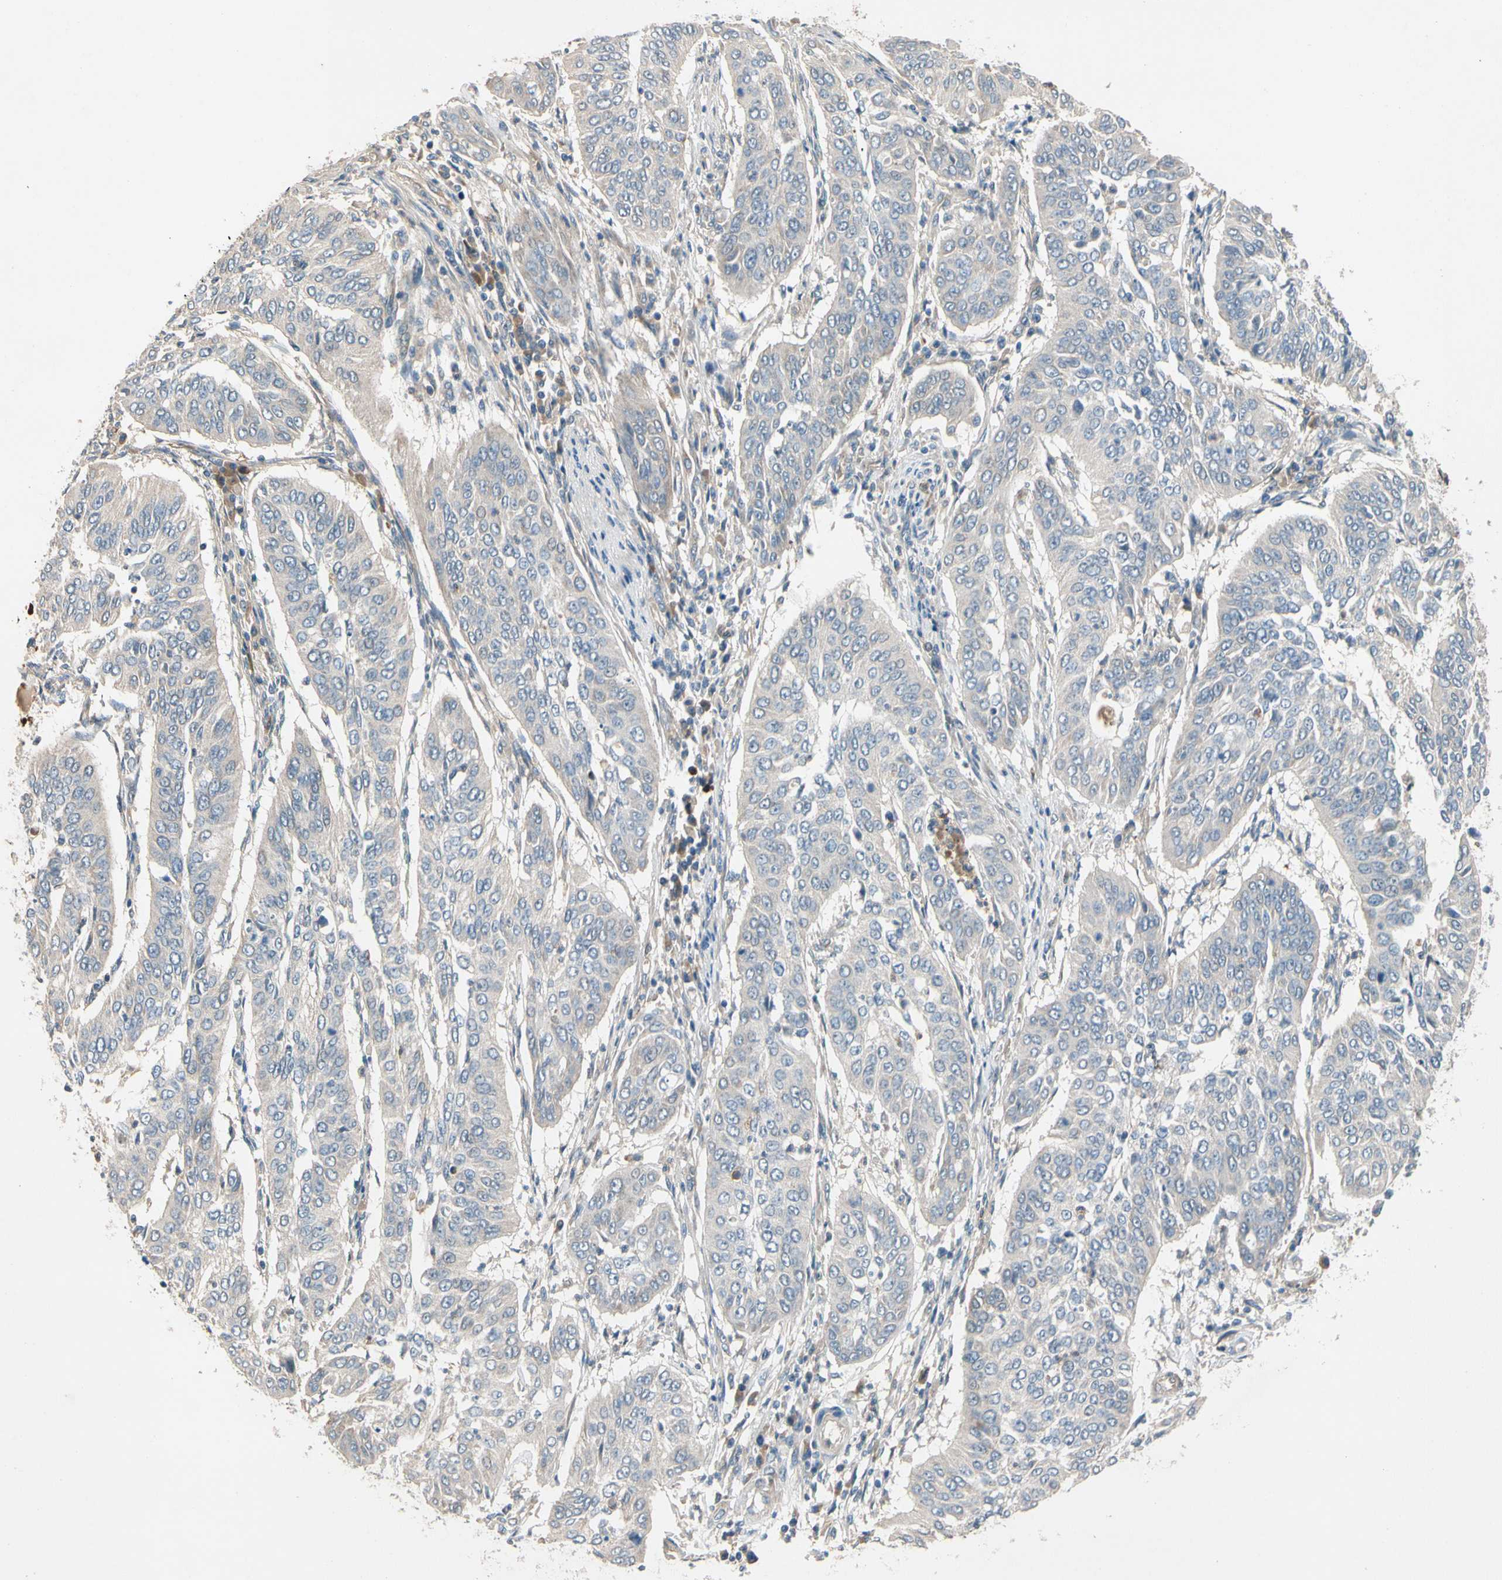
{"staining": {"intensity": "negative", "quantity": "none", "location": "none"}, "tissue": "cervical cancer", "cell_type": "Tumor cells", "image_type": "cancer", "snomed": [{"axis": "morphology", "description": "Normal tissue, NOS"}, {"axis": "morphology", "description": "Squamous cell carcinoma, NOS"}, {"axis": "topography", "description": "Cervix"}], "caption": "Tumor cells show no significant staining in cervical cancer (squamous cell carcinoma).", "gene": "SIGLEC5", "patient": {"sex": "female", "age": 39}}